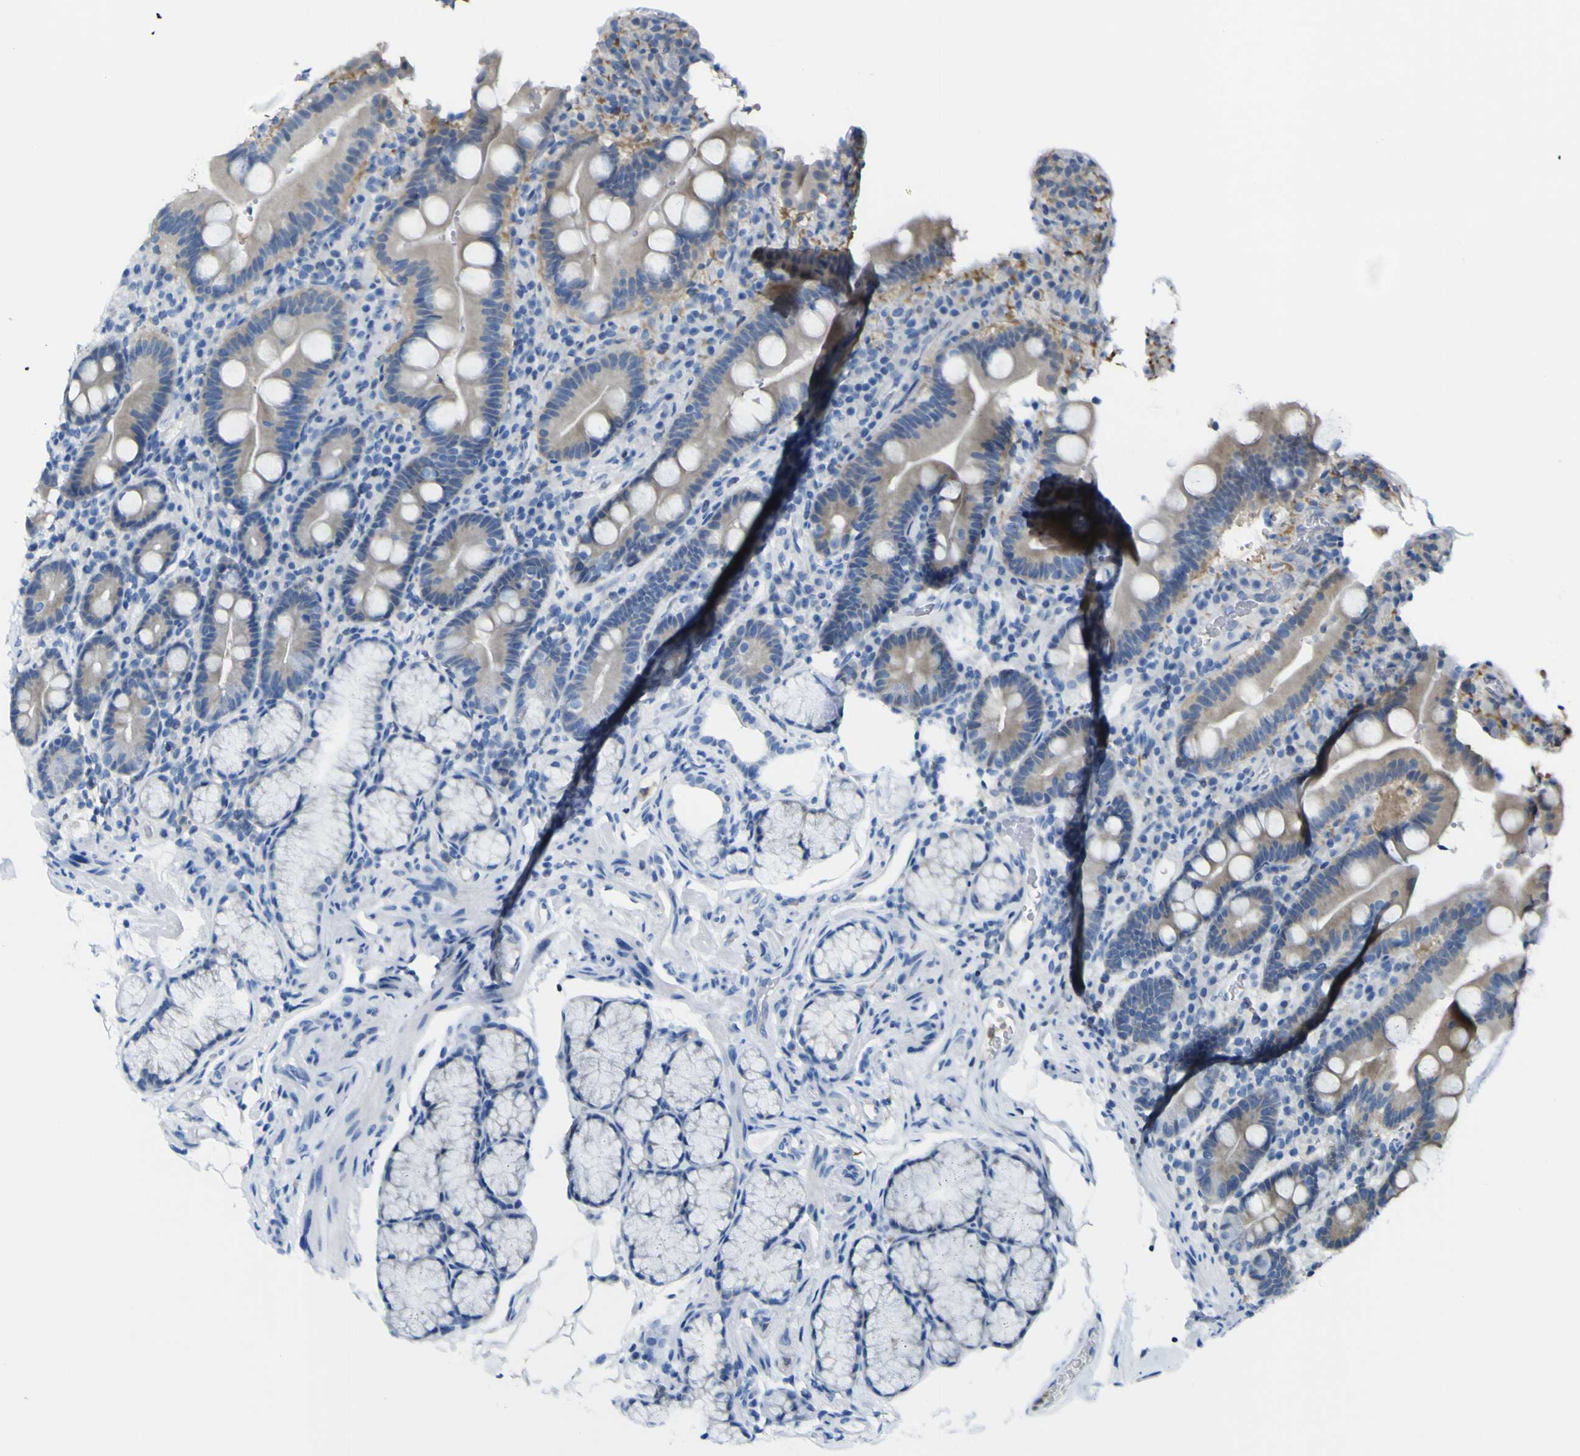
{"staining": {"intensity": "negative", "quantity": "none", "location": "none"}, "tissue": "duodenum", "cell_type": "Glandular cells", "image_type": "normal", "snomed": [{"axis": "morphology", "description": "Normal tissue, NOS"}, {"axis": "topography", "description": "Small intestine, NOS"}], "caption": "An immunohistochemistry image of unremarkable duodenum is shown. There is no staining in glandular cells of duodenum.", "gene": "ABHD3", "patient": {"sex": "female", "age": 71}}